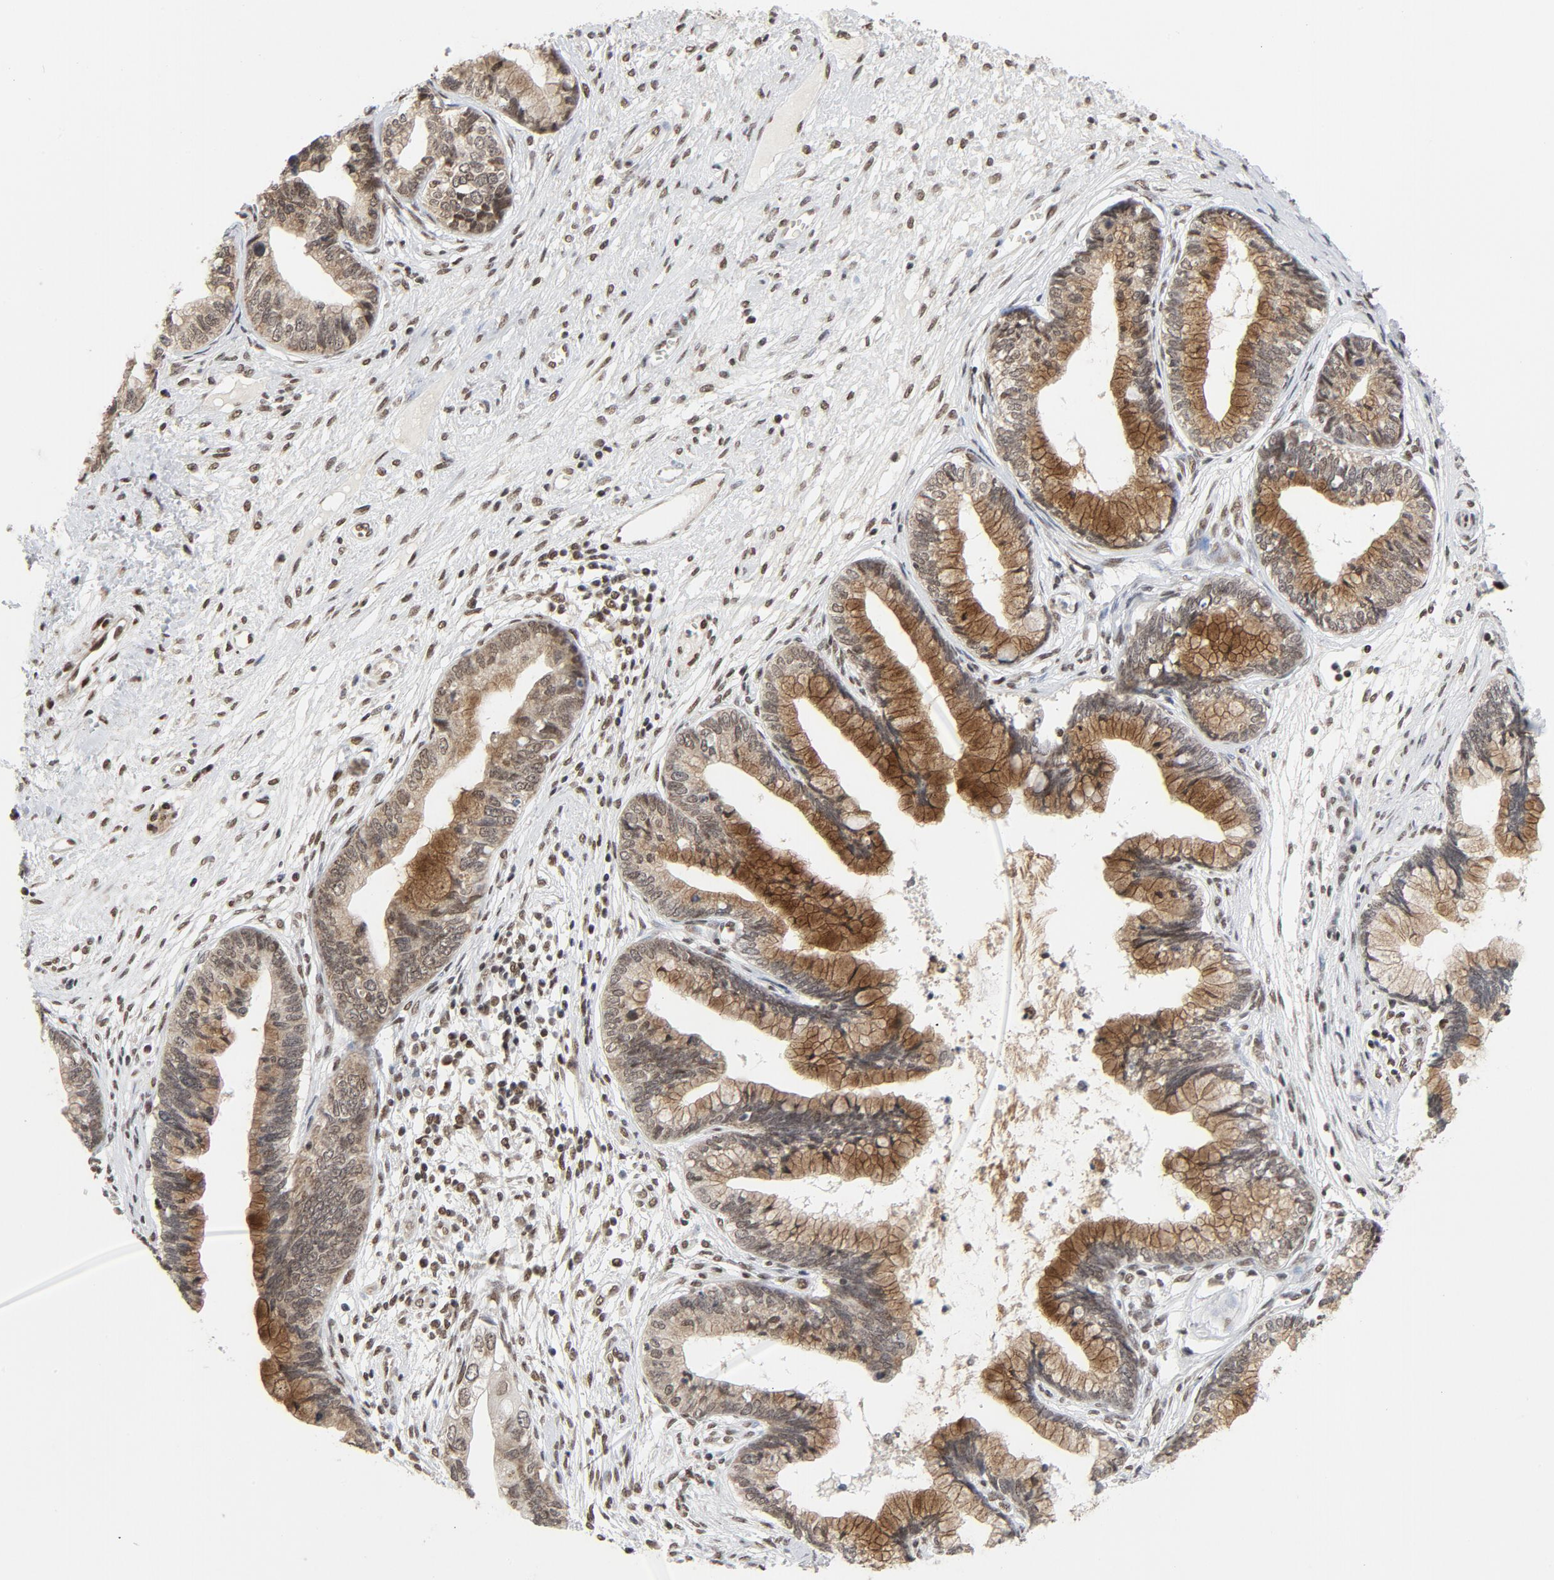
{"staining": {"intensity": "moderate", "quantity": ">75%", "location": "cytoplasmic/membranous"}, "tissue": "cervical cancer", "cell_type": "Tumor cells", "image_type": "cancer", "snomed": [{"axis": "morphology", "description": "Adenocarcinoma, NOS"}, {"axis": "topography", "description": "Cervix"}], "caption": "Approximately >75% of tumor cells in cervical adenocarcinoma demonstrate moderate cytoplasmic/membranous protein expression as visualized by brown immunohistochemical staining.", "gene": "ERCC1", "patient": {"sex": "female", "age": 44}}